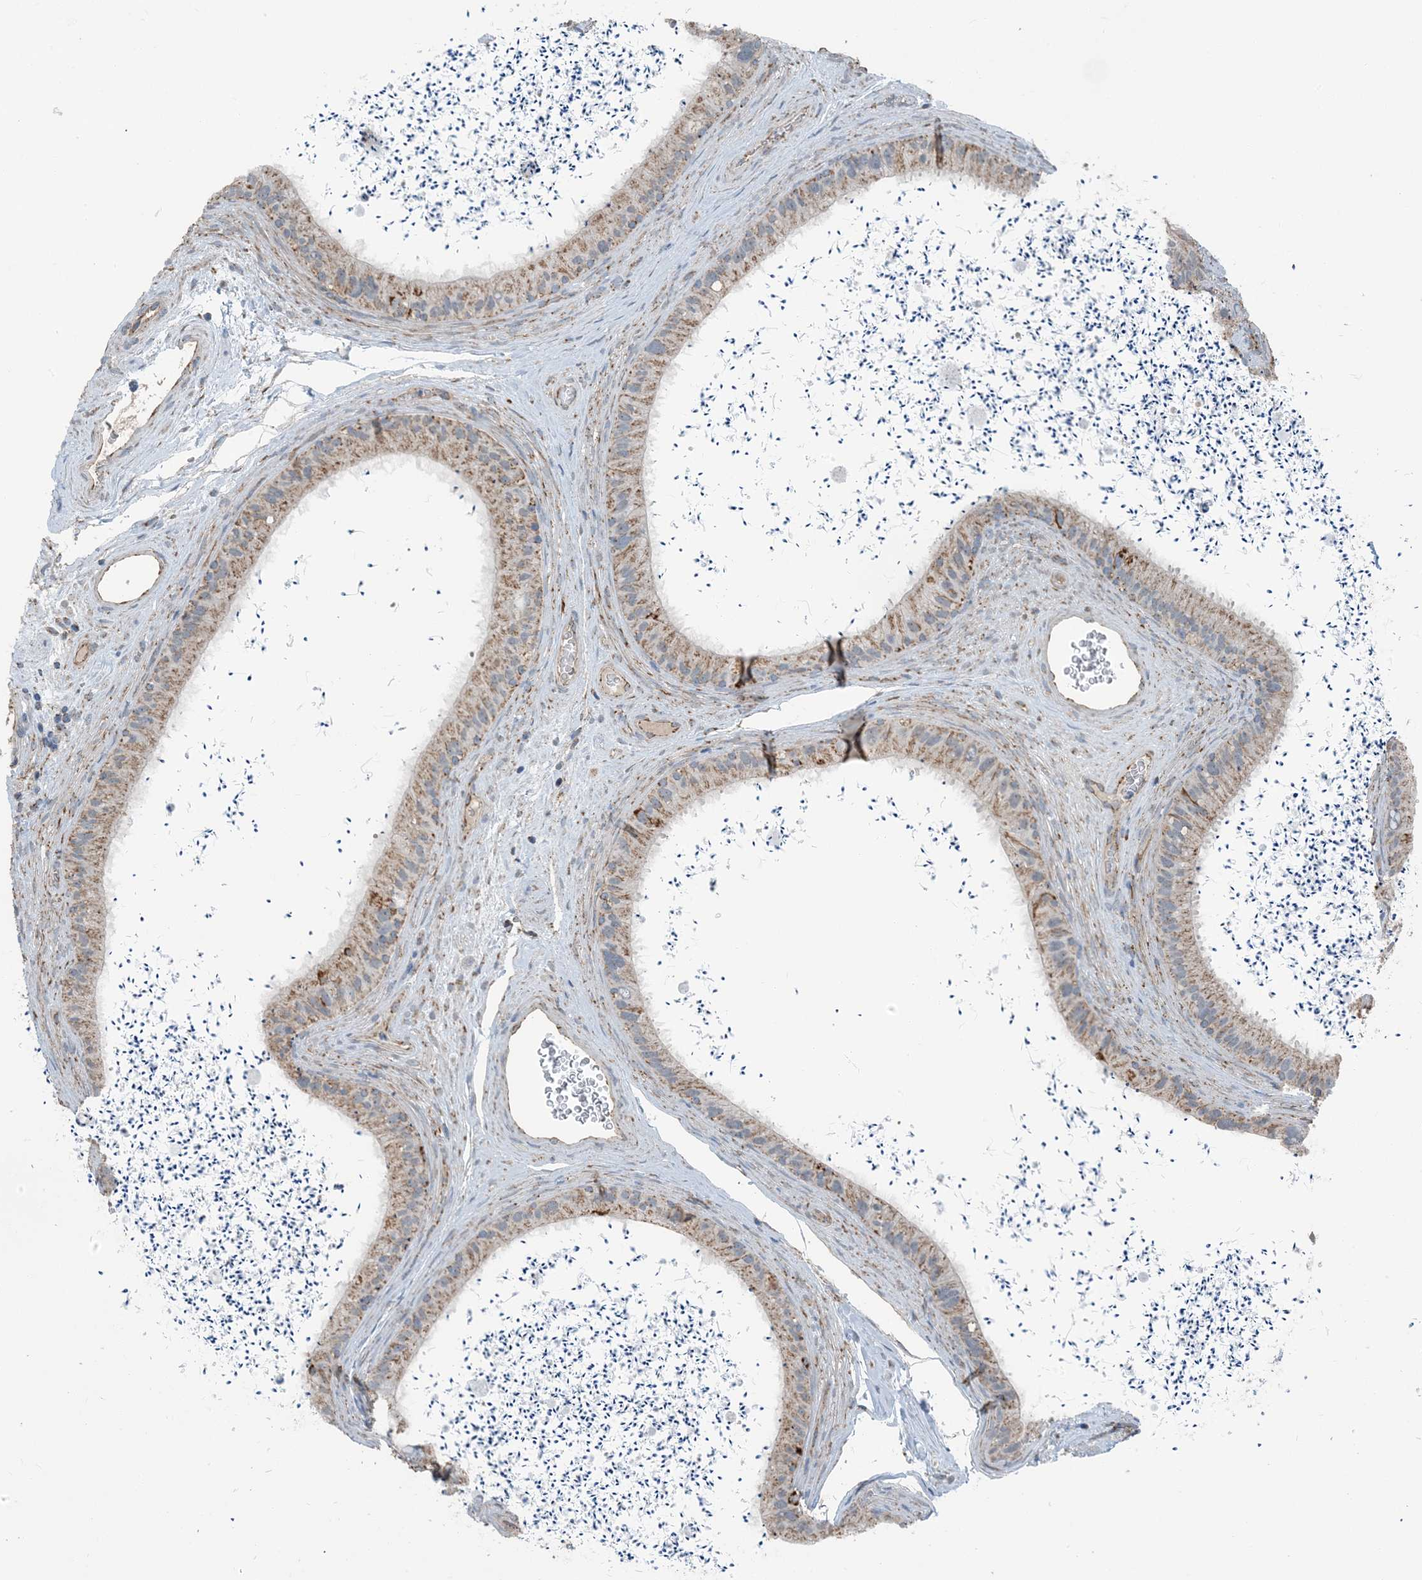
{"staining": {"intensity": "moderate", "quantity": "25%-75%", "location": "cytoplasmic/membranous"}, "tissue": "epididymis", "cell_type": "Glandular cells", "image_type": "normal", "snomed": [{"axis": "morphology", "description": "Normal tissue, NOS"}, {"axis": "topography", "description": "Epididymis, spermatic cord, NOS"}], "caption": "Immunohistochemical staining of unremarkable epididymis reveals 25%-75% levels of moderate cytoplasmic/membranous protein expression in approximately 25%-75% of glandular cells.", "gene": "PILRB", "patient": {"sex": "male", "age": 50}}